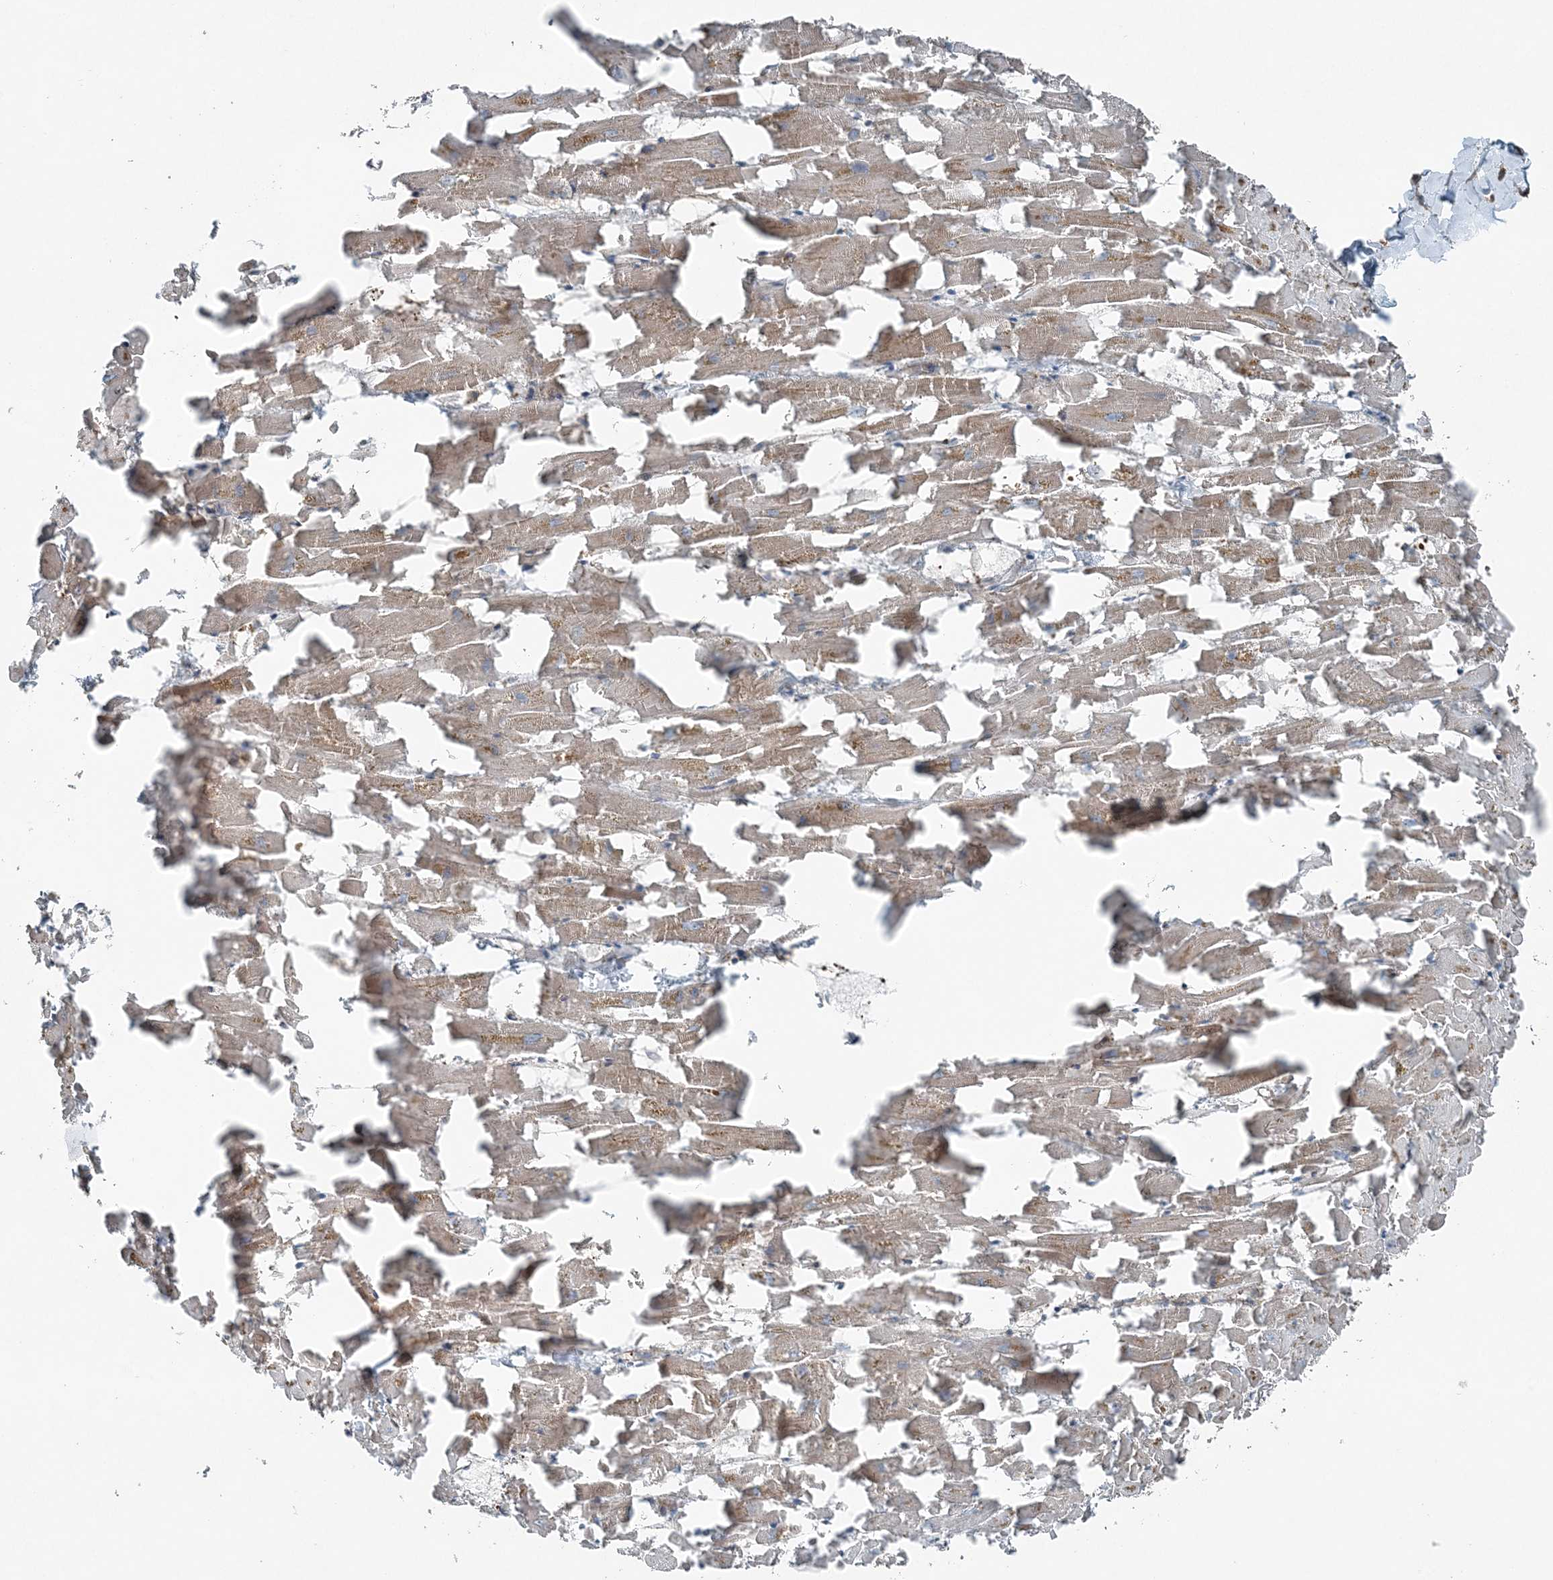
{"staining": {"intensity": "weak", "quantity": ">75%", "location": "cytoplasmic/membranous"}, "tissue": "heart muscle", "cell_type": "Cardiomyocytes", "image_type": "normal", "snomed": [{"axis": "morphology", "description": "Normal tissue, NOS"}, {"axis": "topography", "description": "Heart"}], "caption": "Immunohistochemistry (IHC) of benign heart muscle reveals low levels of weak cytoplasmic/membranous positivity in approximately >75% of cardiomyocytes.", "gene": "KY", "patient": {"sex": "female", "age": 64}}